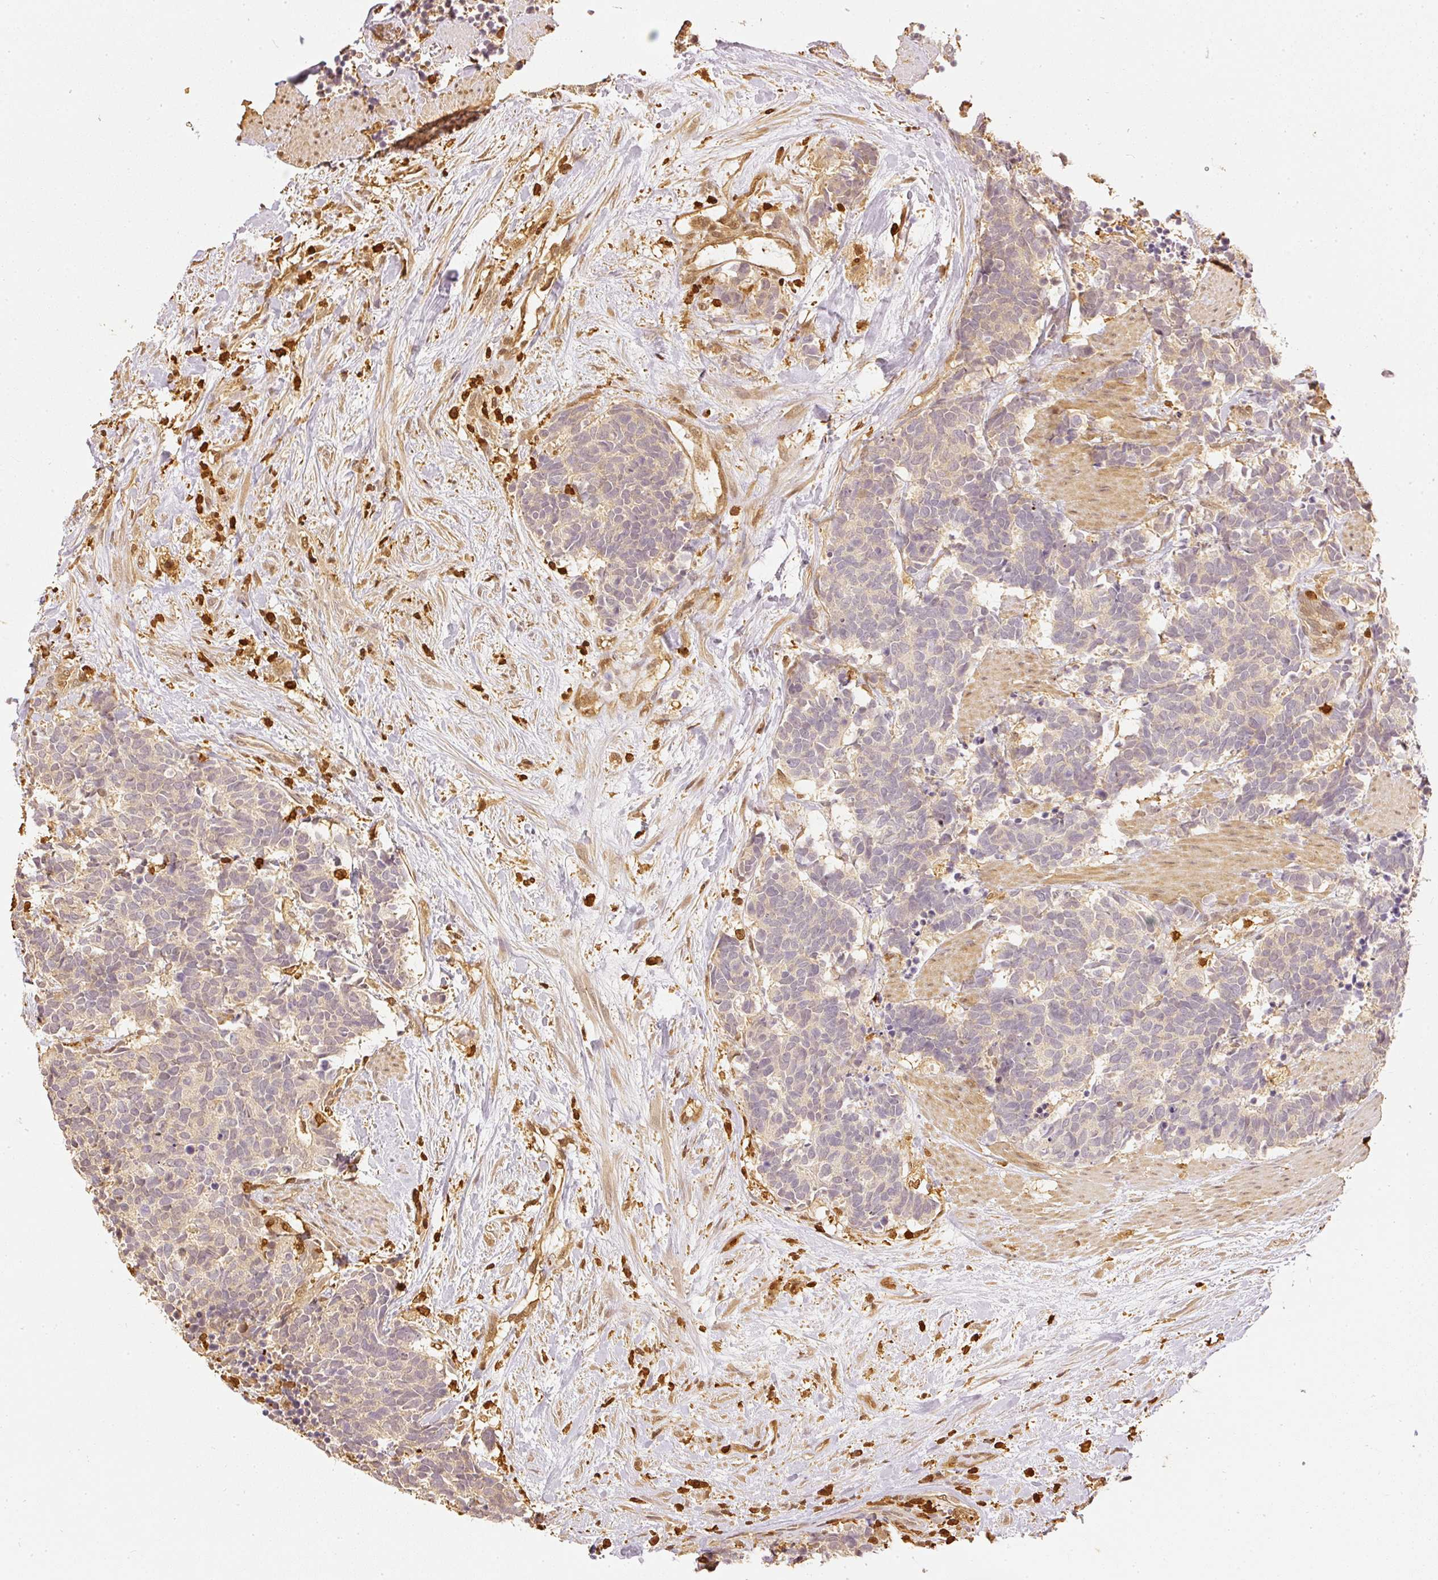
{"staining": {"intensity": "weak", "quantity": "25%-75%", "location": "cytoplasmic/membranous"}, "tissue": "carcinoid", "cell_type": "Tumor cells", "image_type": "cancer", "snomed": [{"axis": "morphology", "description": "Carcinoma, NOS"}, {"axis": "morphology", "description": "Carcinoid, malignant, NOS"}, {"axis": "topography", "description": "Prostate"}], "caption": "High-power microscopy captured an immunohistochemistry (IHC) micrograph of carcinoid, revealing weak cytoplasmic/membranous staining in about 25%-75% of tumor cells.", "gene": "PFN1", "patient": {"sex": "male", "age": 57}}